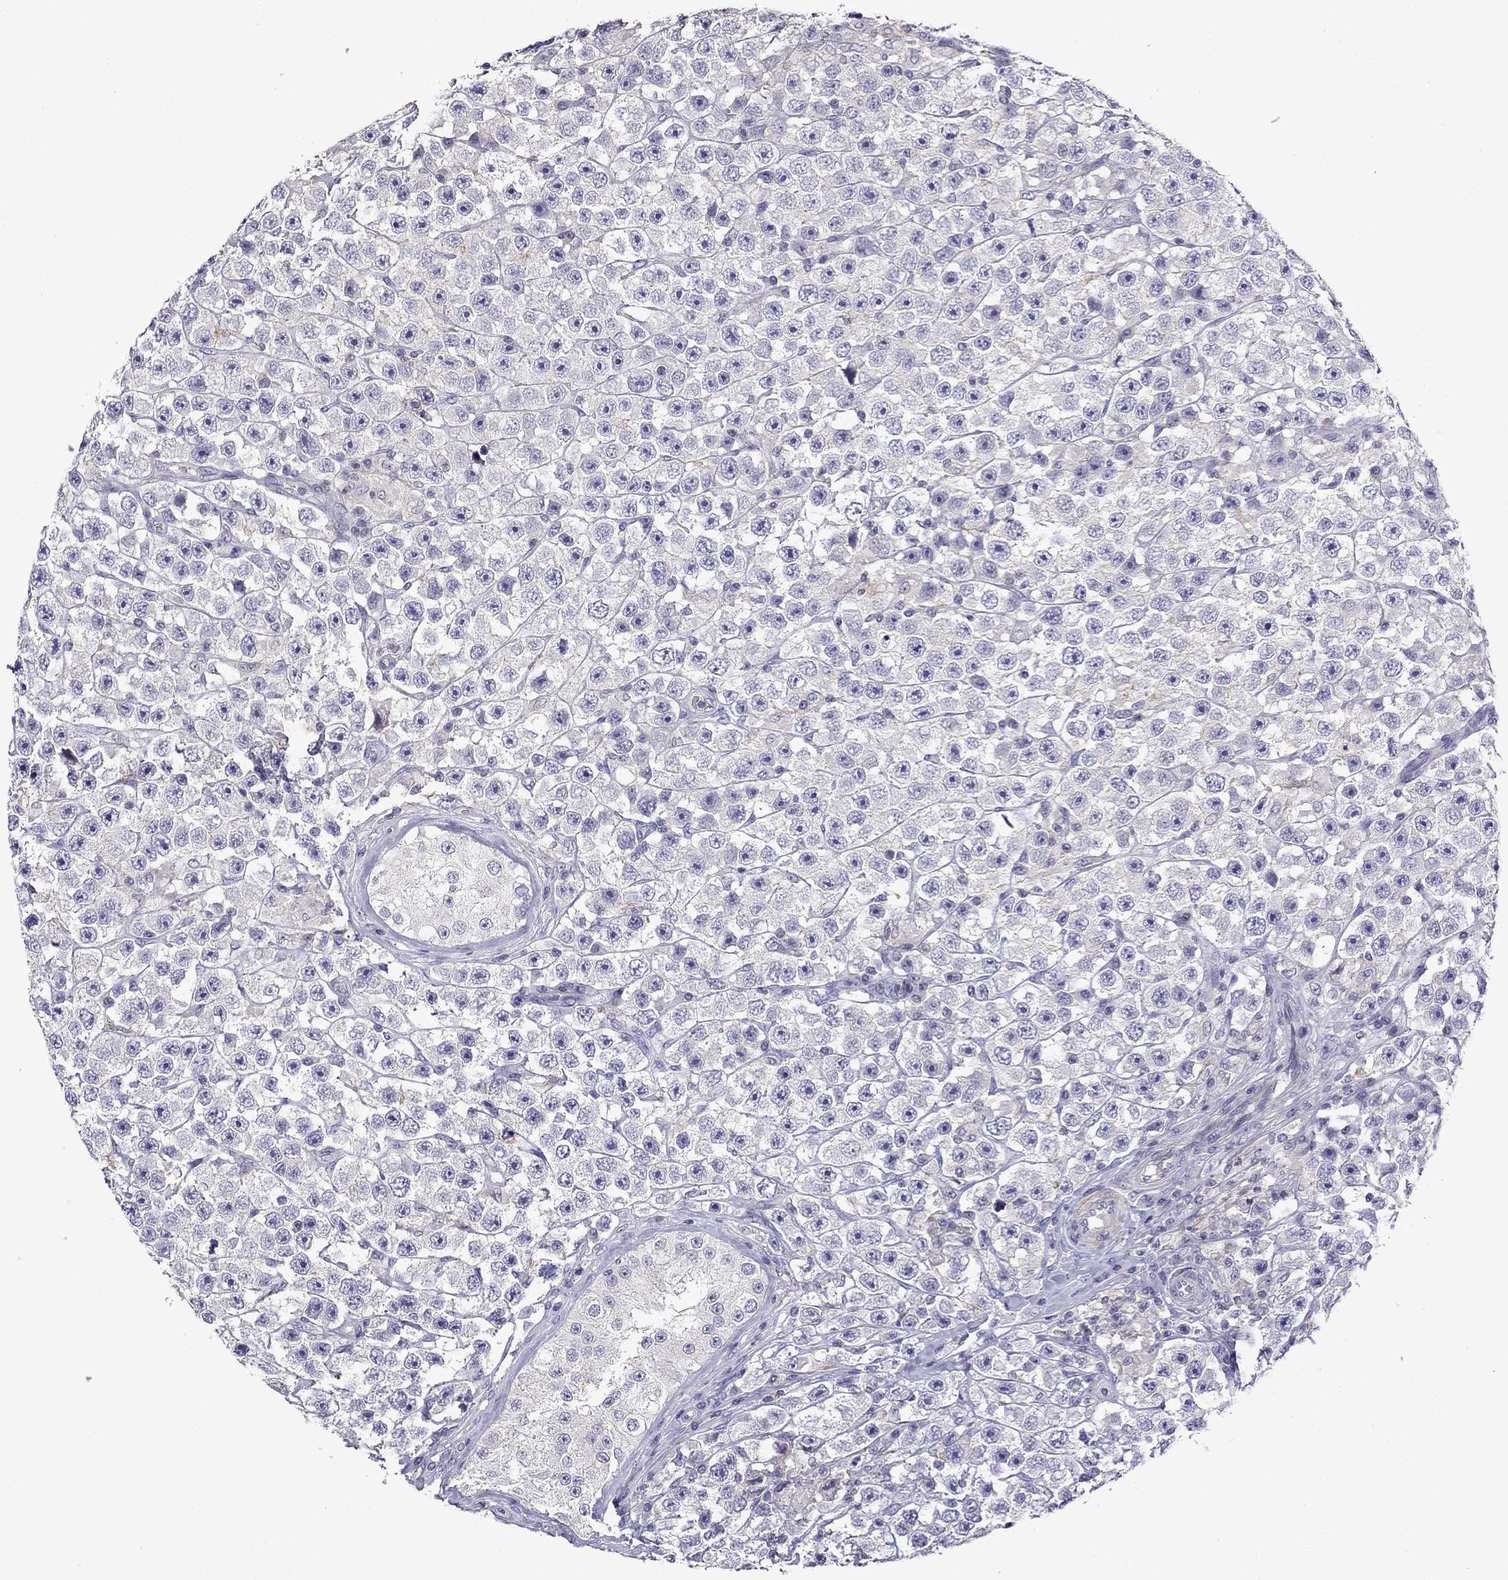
{"staining": {"intensity": "negative", "quantity": "none", "location": "none"}, "tissue": "testis cancer", "cell_type": "Tumor cells", "image_type": "cancer", "snomed": [{"axis": "morphology", "description": "Seminoma, NOS"}, {"axis": "topography", "description": "Testis"}], "caption": "This is a micrograph of immunohistochemistry (IHC) staining of seminoma (testis), which shows no staining in tumor cells.", "gene": "PRR18", "patient": {"sex": "male", "age": 45}}